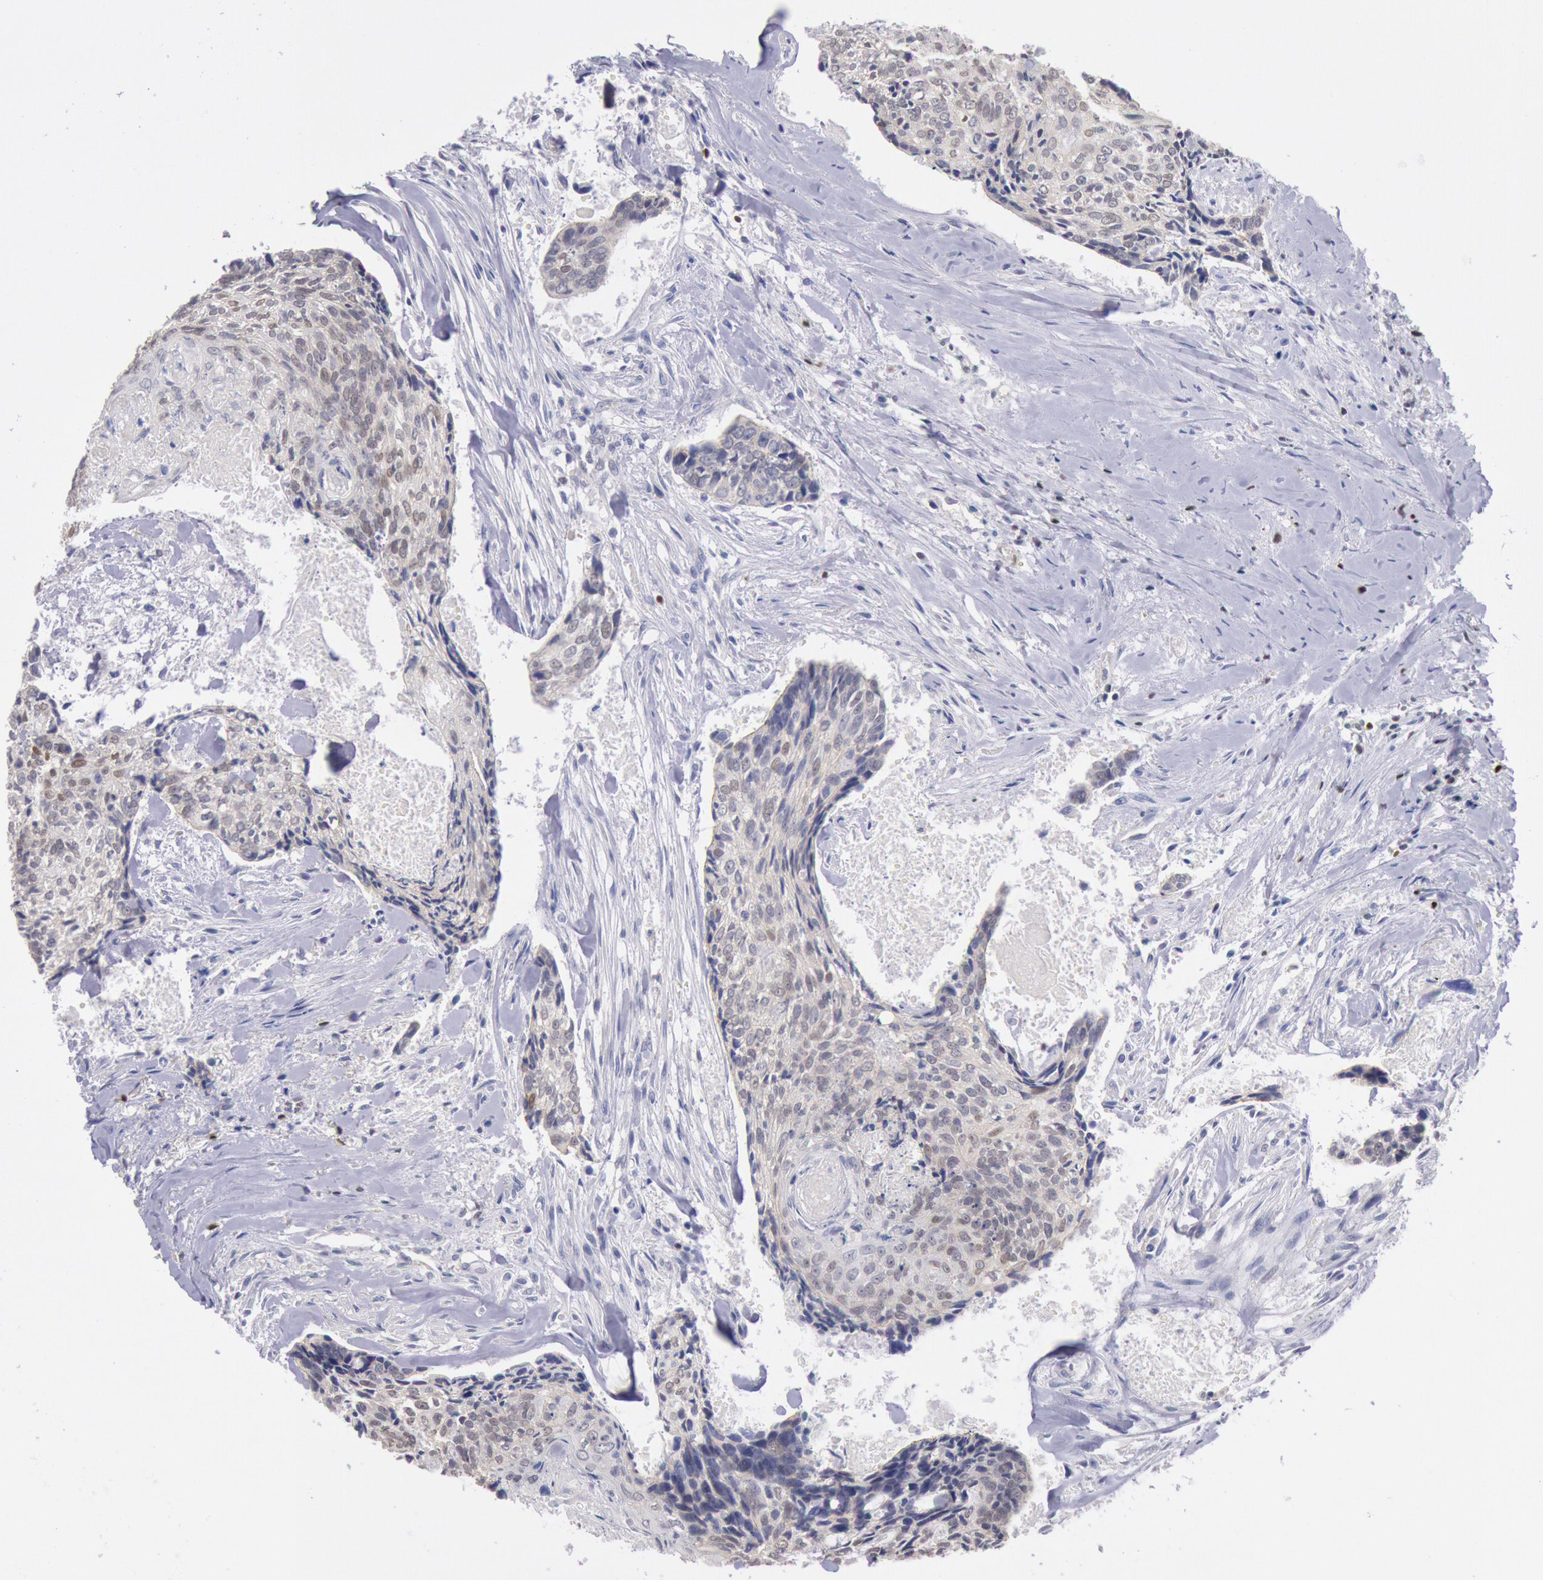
{"staining": {"intensity": "weak", "quantity": "25%-75%", "location": "cytoplasmic/membranous,nuclear"}, "tissue": "head and neck cancer", "cell_type": "Tumor cells", "image_type": "cancer", "snomed": [{"axis": "morphology", "description": "Squamous cell carcinoma, NOS"}, {"axis": "topography", "description": "Salivary gland"}, {"axis": "topography", "description": "Head-Neck"}], "caption": "Head and neck cancer tissue reveals weak cytoplasmic/membranous and nuclear expression in about 25%-75% of tumor cells, visualized by immunohistochemistry.", "gene": "RPS6KA5", "patient": {"sex": "male", "age": 70}}